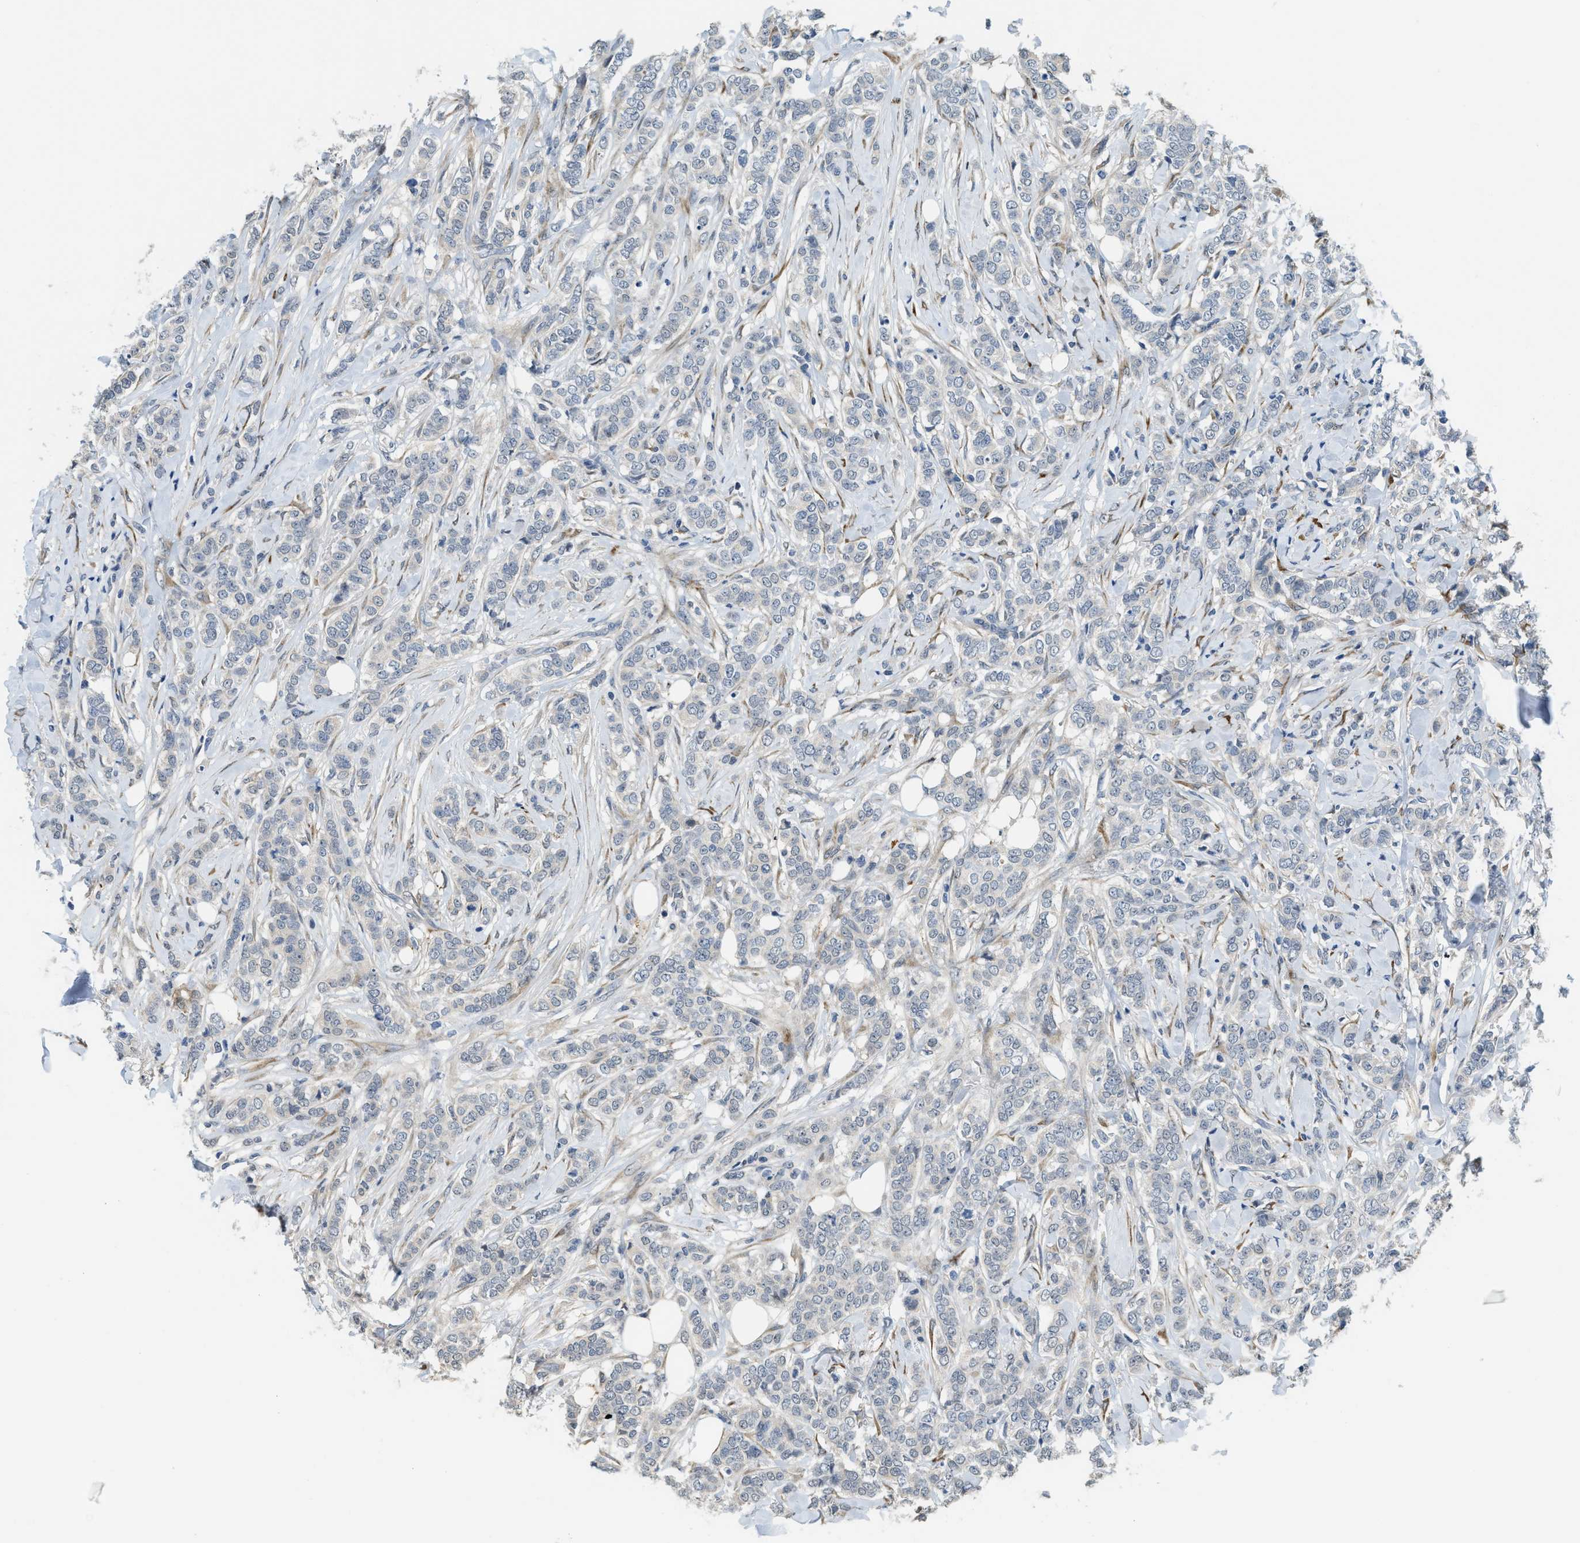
{"staining": {"intensity": "negative", "quantity": "none", "location": "none"}, "tissue": "breast cancer", "cell_type": "Tumor cells", "image_type": "cancer", "snomed": [{"axis": "morphology", "description": "Lobular carcinoma"}, {"axis": "topography", "description": "Skin"}, {"axis": "topography", "description": "Breast"}], "caption": "Immunohistochemical staining of human lobular carcinoma (breast) demonstrates no significant staining in tumor cells.", "gene": "TMEM154", "patient": {"sex": "female", "age": 46}}